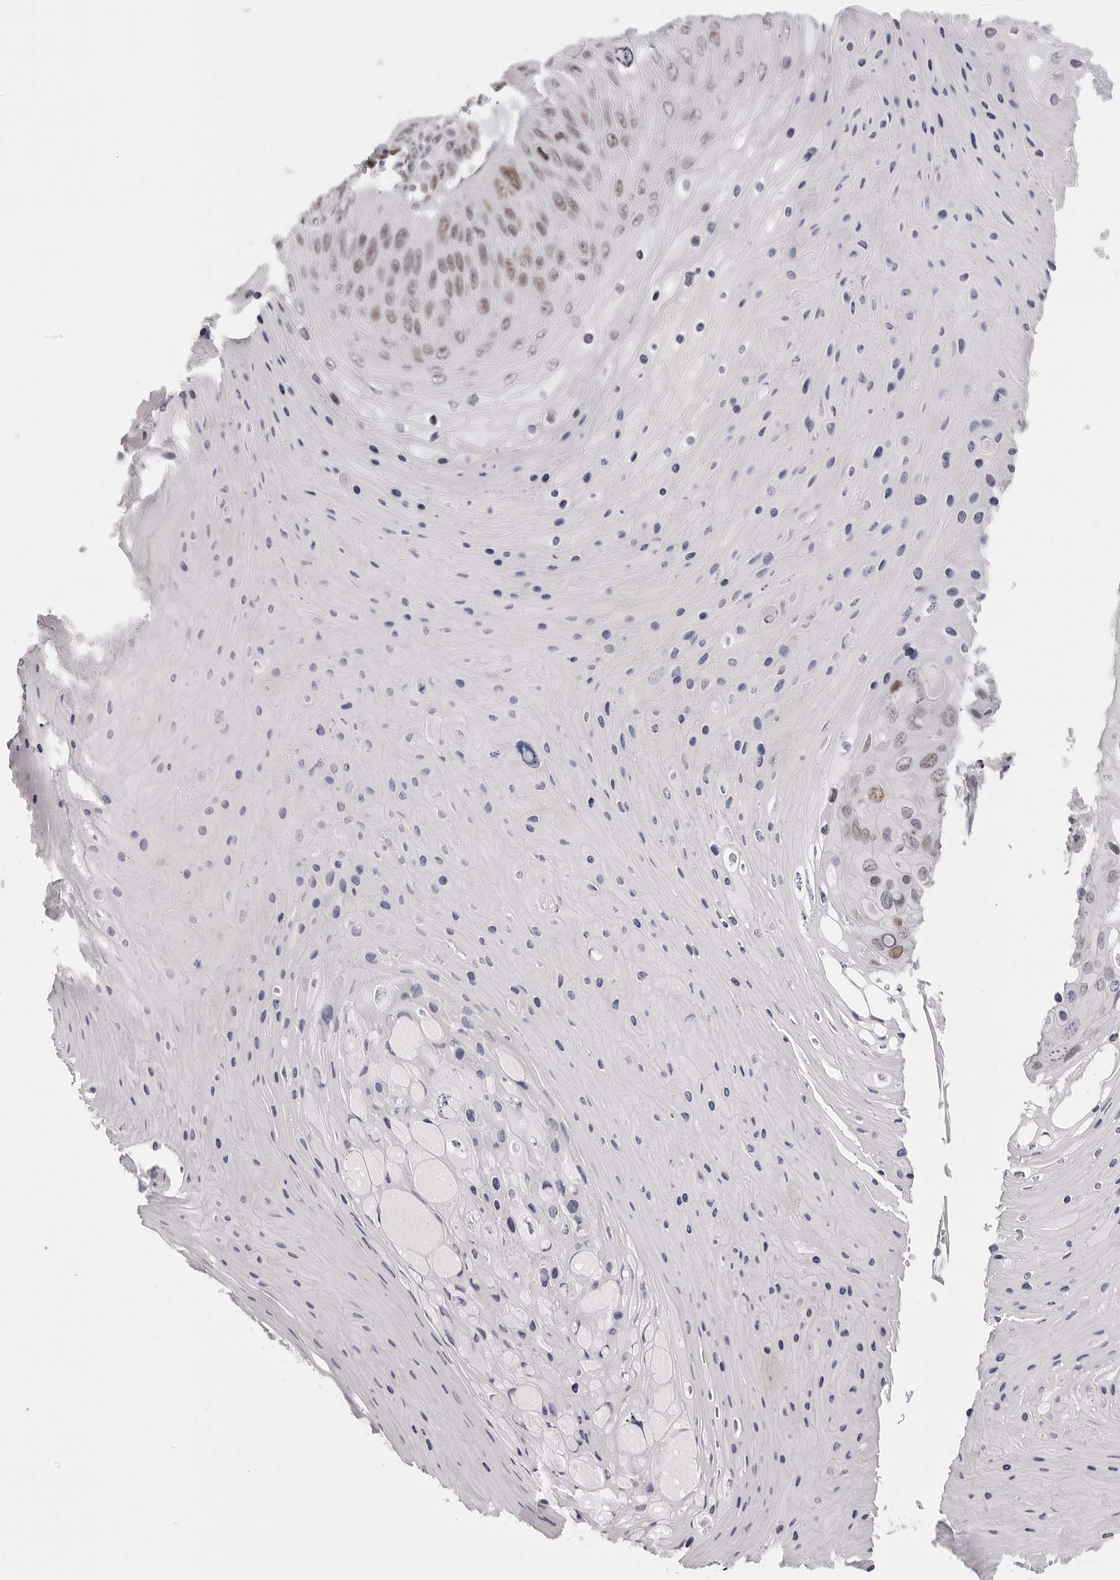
{"staining": {"intensity": "moderate", "quantity": "<25%", "location": "nuclear"}, "tissue": "skin cancer", "cell_type": "Tumor cells", "image_type": "cancer", "snomed": [{"axis": "morphology", "description": "Squamous cell carcinoma, NOS"}, {"axis": "topography", "description": "Skin"}], "caption": "Human skin cancer (squamous cell carcinoma) stained with a protein marker demonstrates moderate staining in tumor cells.", "gene": "MAFK", "patient": {"sex": "female", "age": 88}}